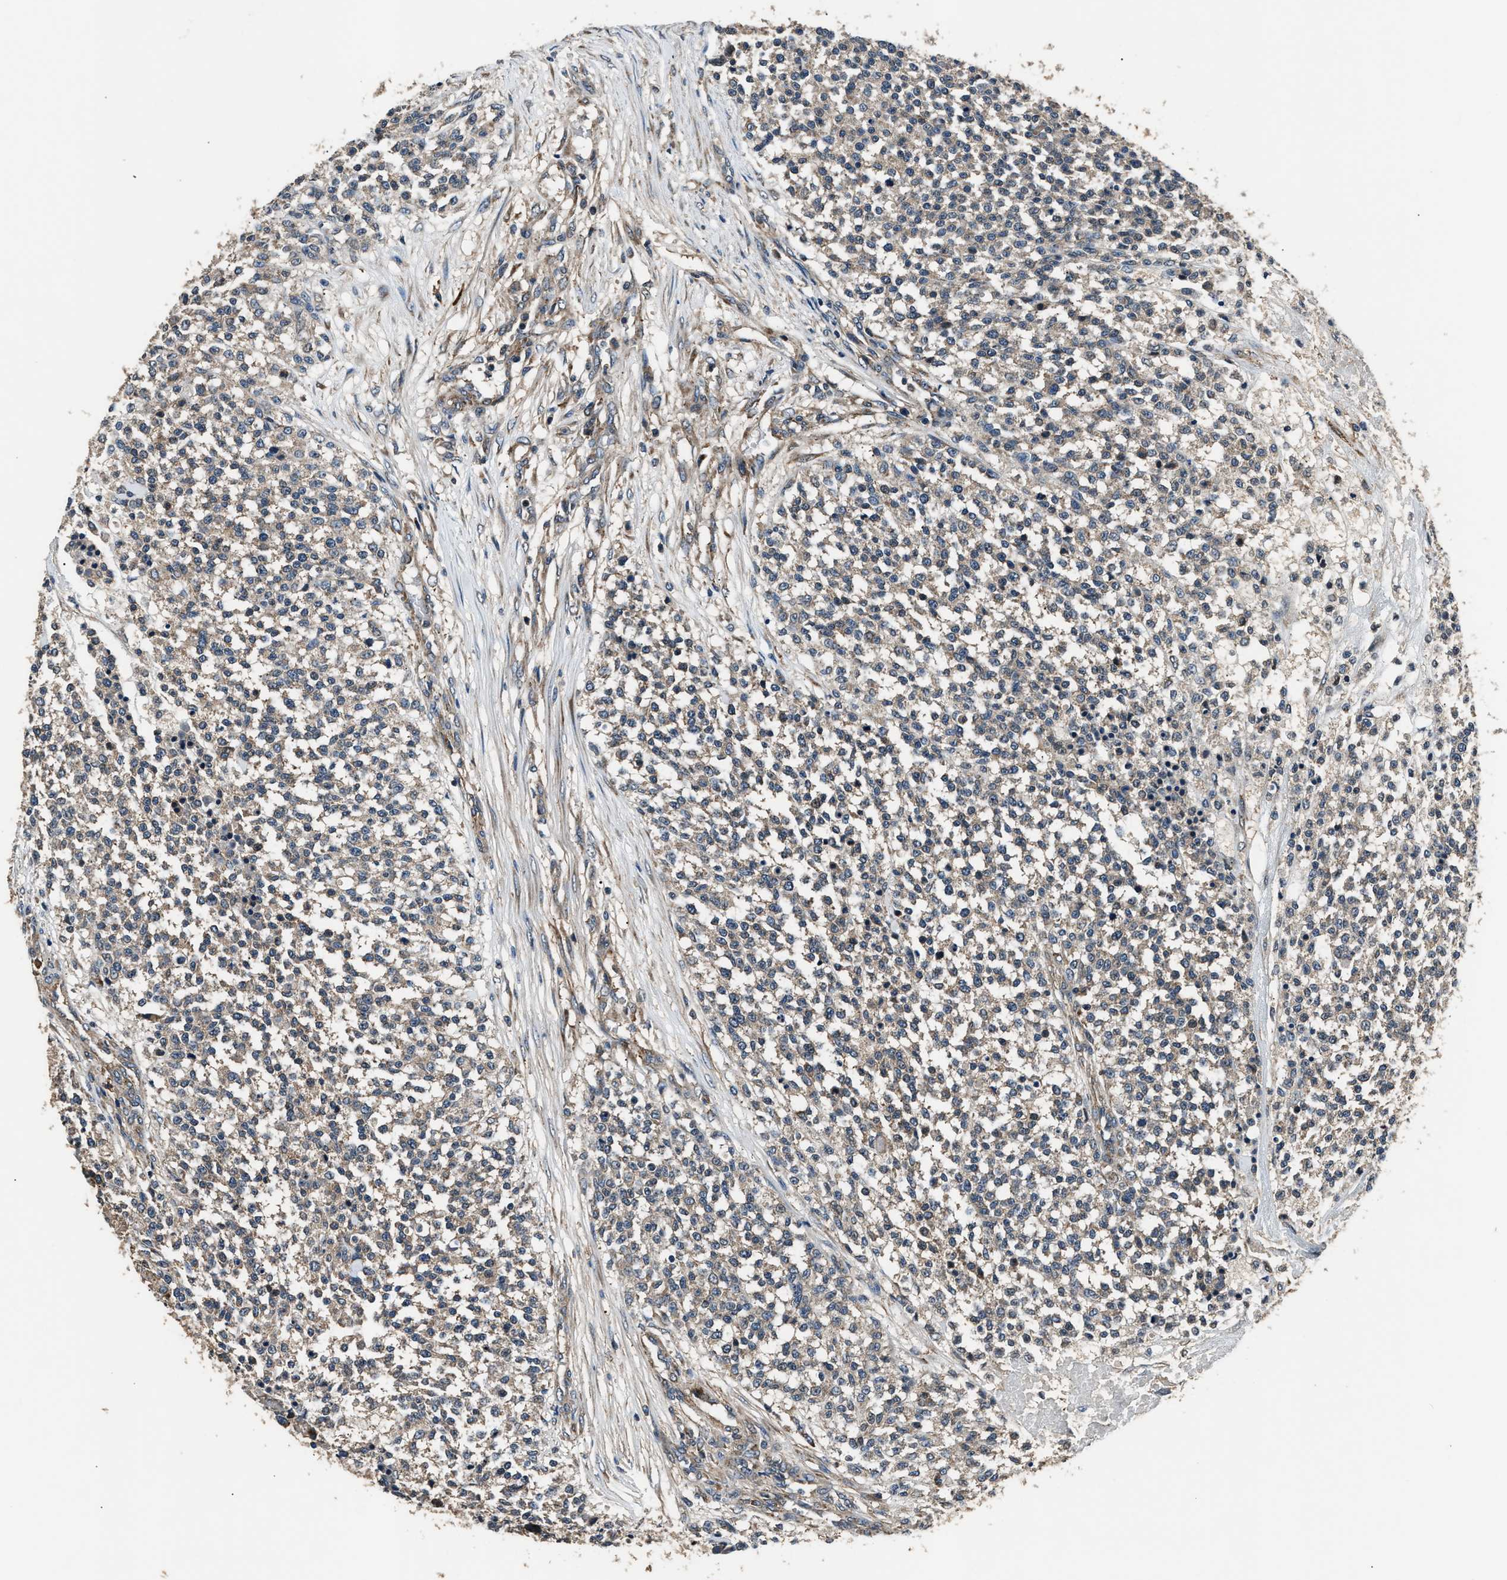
{"staining": {"intensity": "weak", "quantity": ">75%", "location": "cytoplasmic/membranous"}, "tissue": "testis cancer", "cell_type": "Tumor cells", "image_type": "cancer", "snomed": [{"axis": "morphology", "description": "Seminoma, NOS"}, {"axis": "topography", "description": "Testis"}], "caption": "Testis cancer was stained to show a protein in brown. There is low levels of weak cytoplasmic/membranous positivity in about >75% of tumor cells.", "gene": "IMPDH2", "patient": {"sex": "male", "age": 59}}